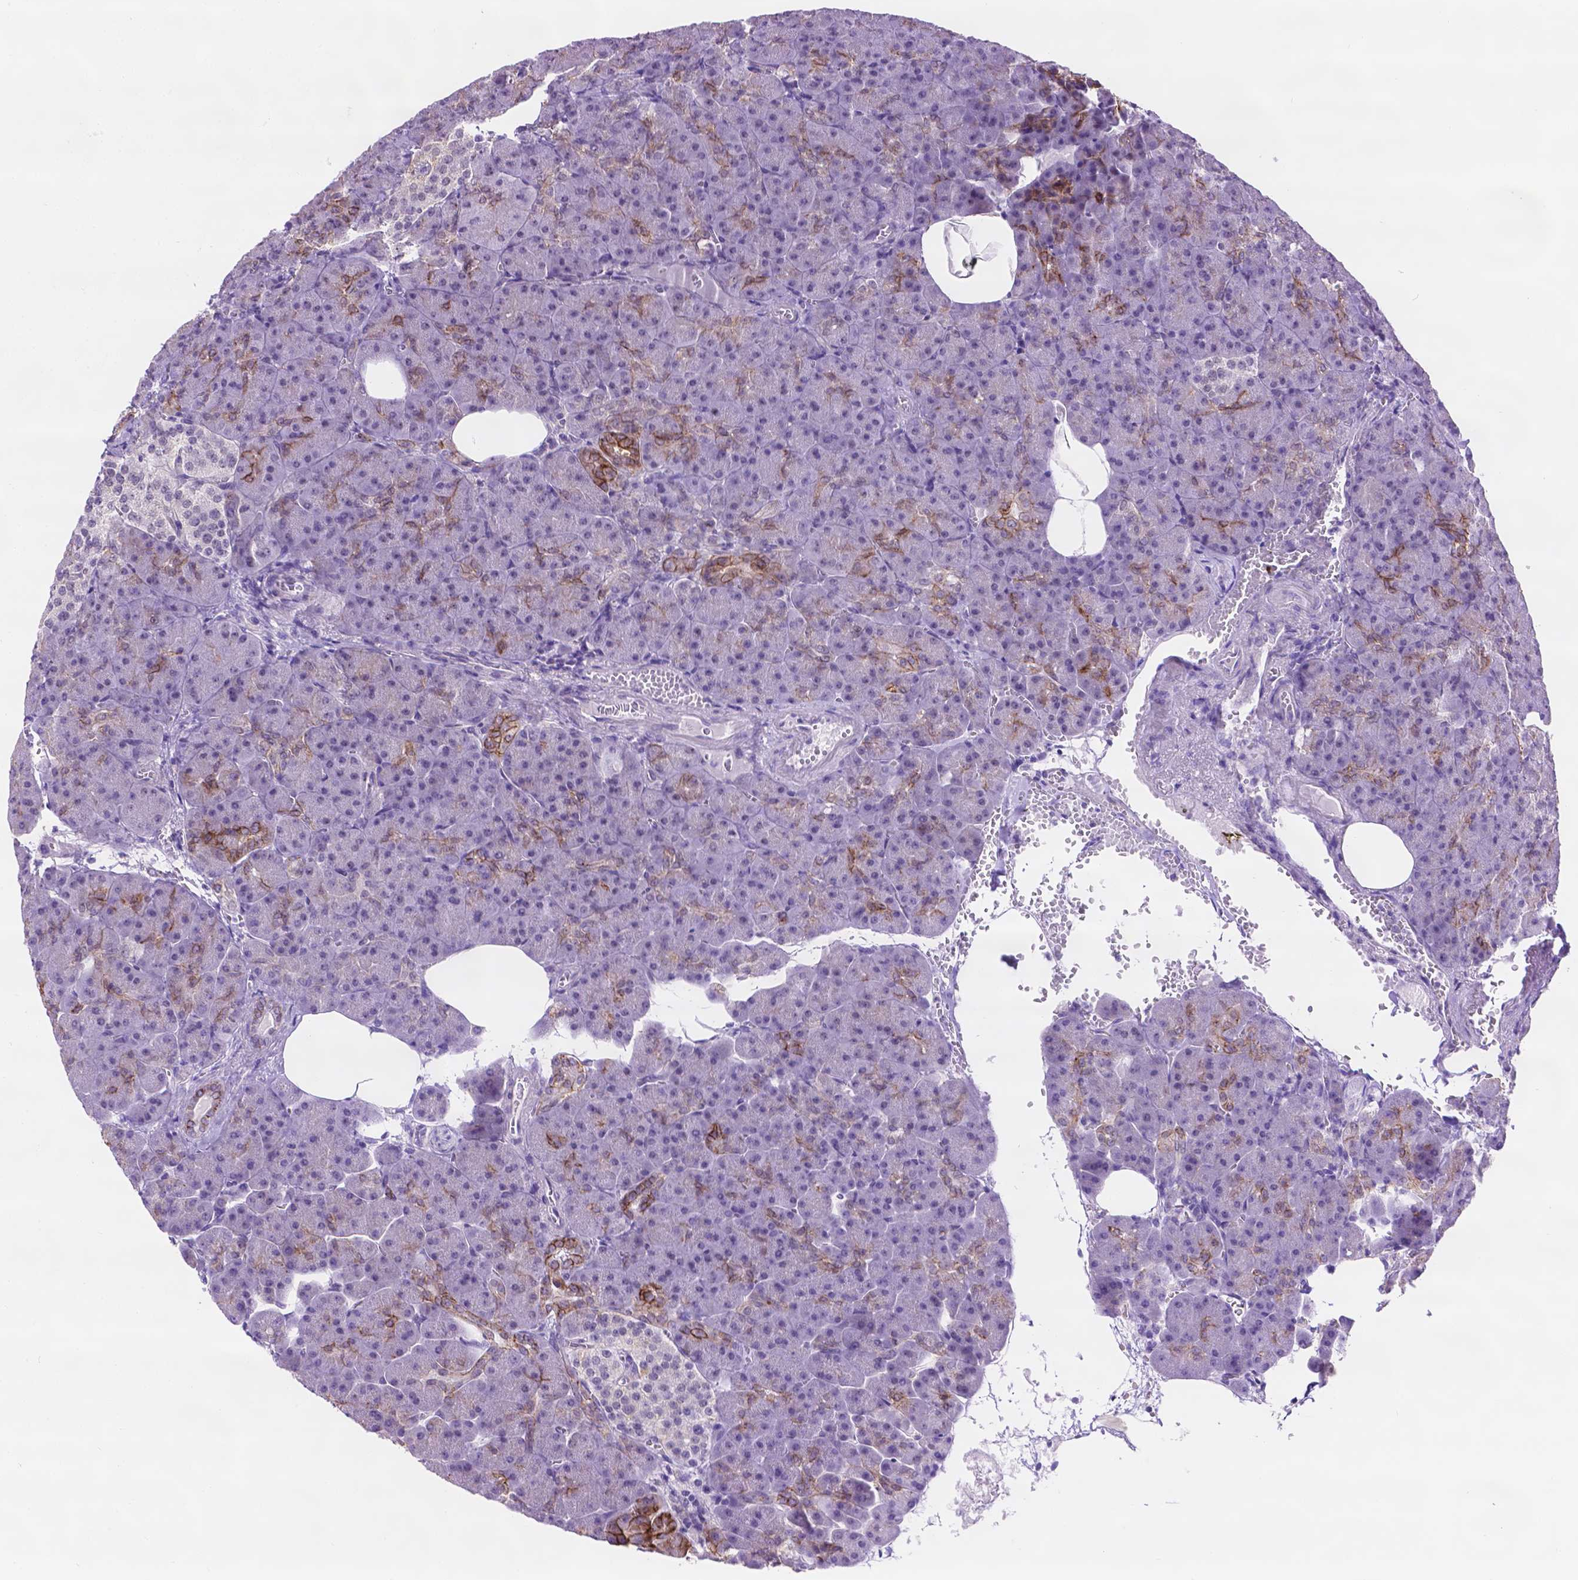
{"staining": {"intensity": "moderate", "quantity": "<25%", "location": "cytoplasmic/membranous"}, "tissue": "pancreas", "cell_type": "Exocrine glandular cells", "image_type": "normal", "snomed": [{"axis": "morphology", "description": "Normal tissue, NOS"}, {"axis": "topography", "description": "Pancreas"}], "caption": "The micrograph demonstrates a brown stain indicating the presence of a protein in the cytoplasmic/membranous of exocrine glandular cells in pancreas. (IHC, brightfield microscopy, high magnification).", "gene": "TACSTD2", "patient": {"sex": "female", "age": 74}}